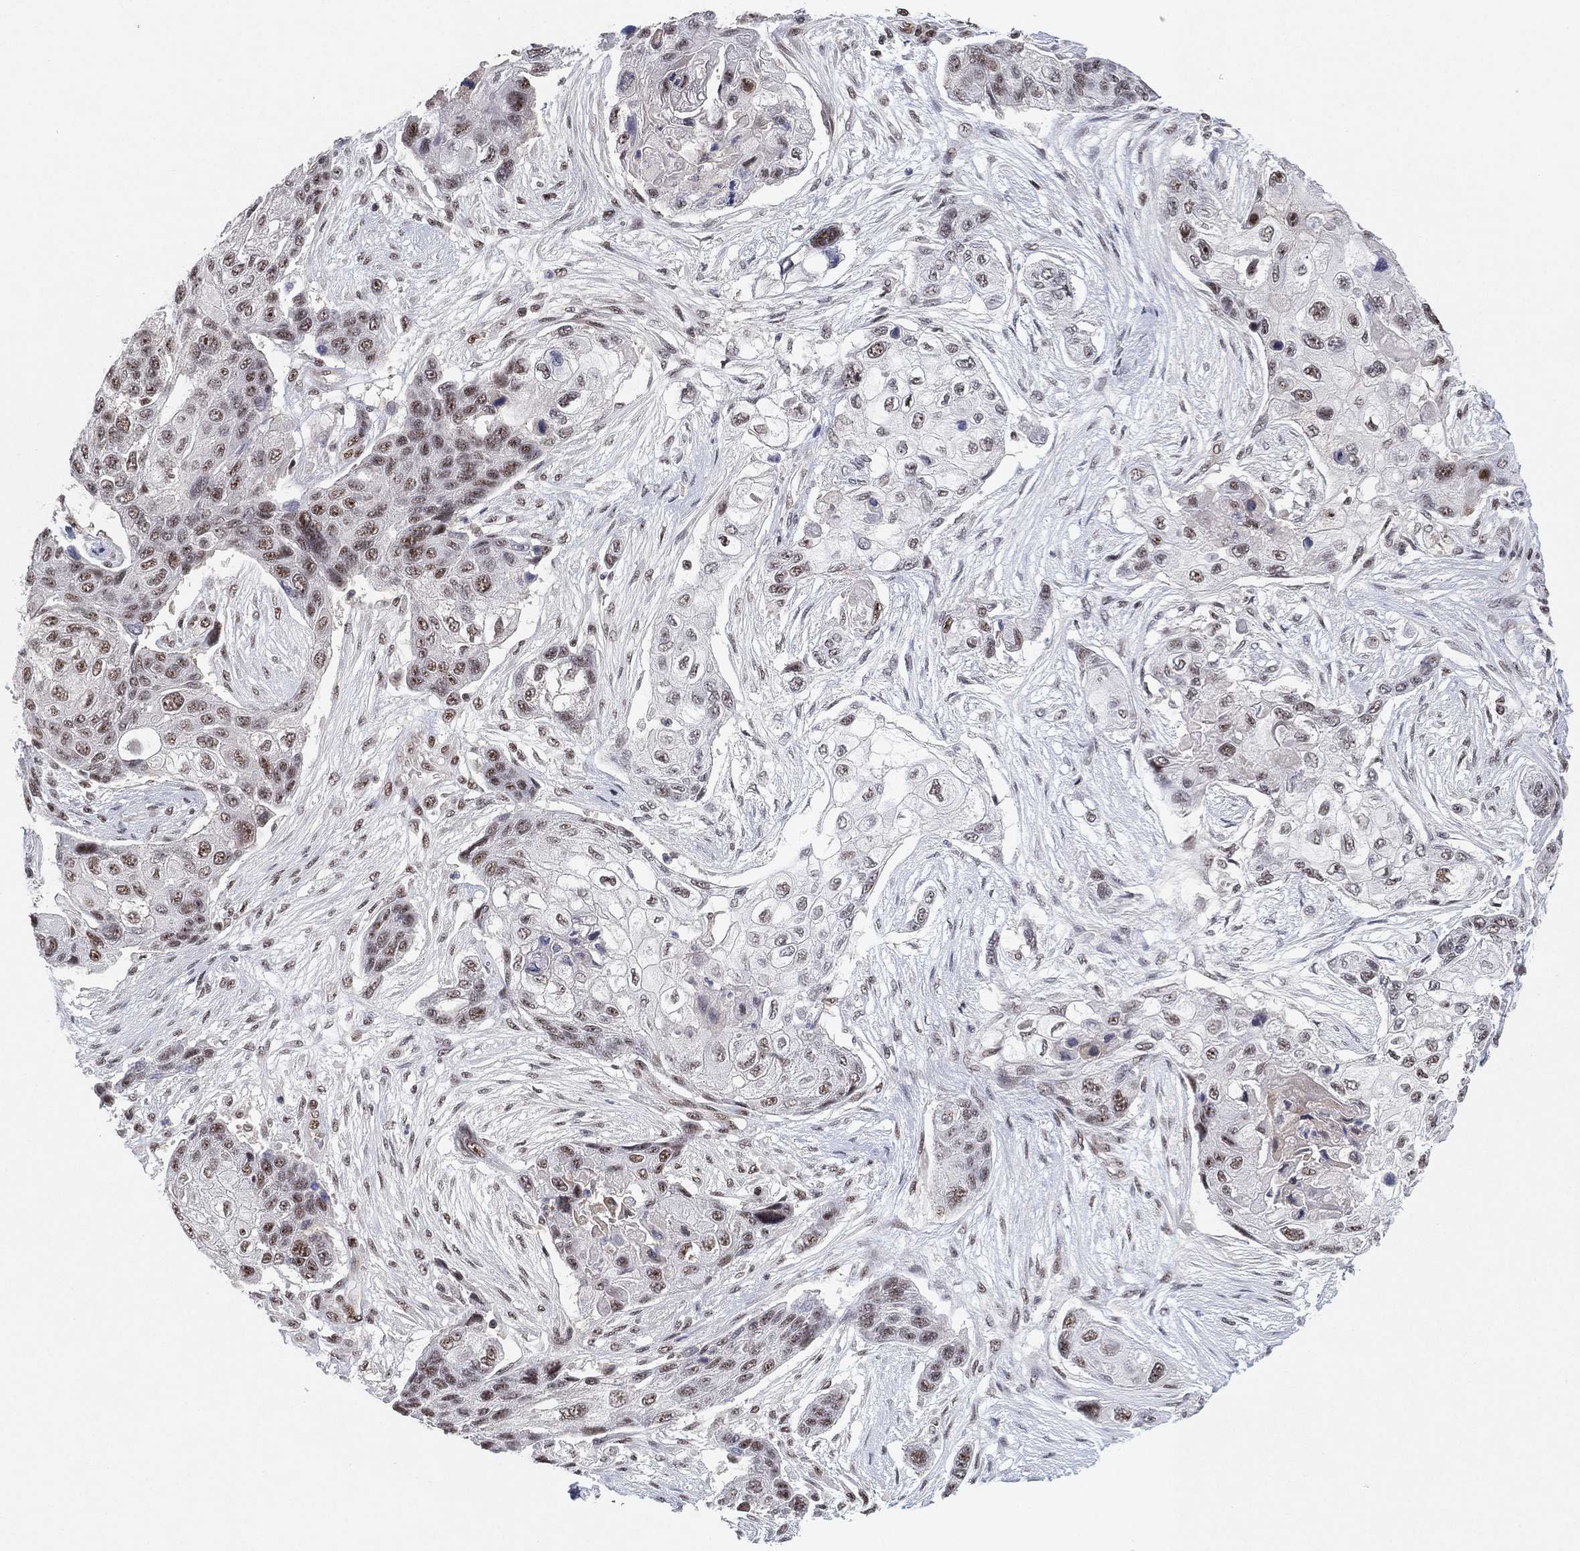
{"staining": {"intensity": "moderate", "quantity": "<25%", "location": "nuclear"}, "tissue": "lung cancer", "cell_type": "Tumor cells", "image_type": "cancer", "snomed": [{"axis": "morphology", "description": "Squamous cell carcinoma, NOS"}, {"axis": "topography", "description": "Lung"}], "caption": "Protein staining of squamous cell carcinoma (lung) tissue demonstrates moderate nuclear expression in about <25% of tumor cells.", "gene": "DGCR8", "patient": {"sex": "male", "age": 69}}